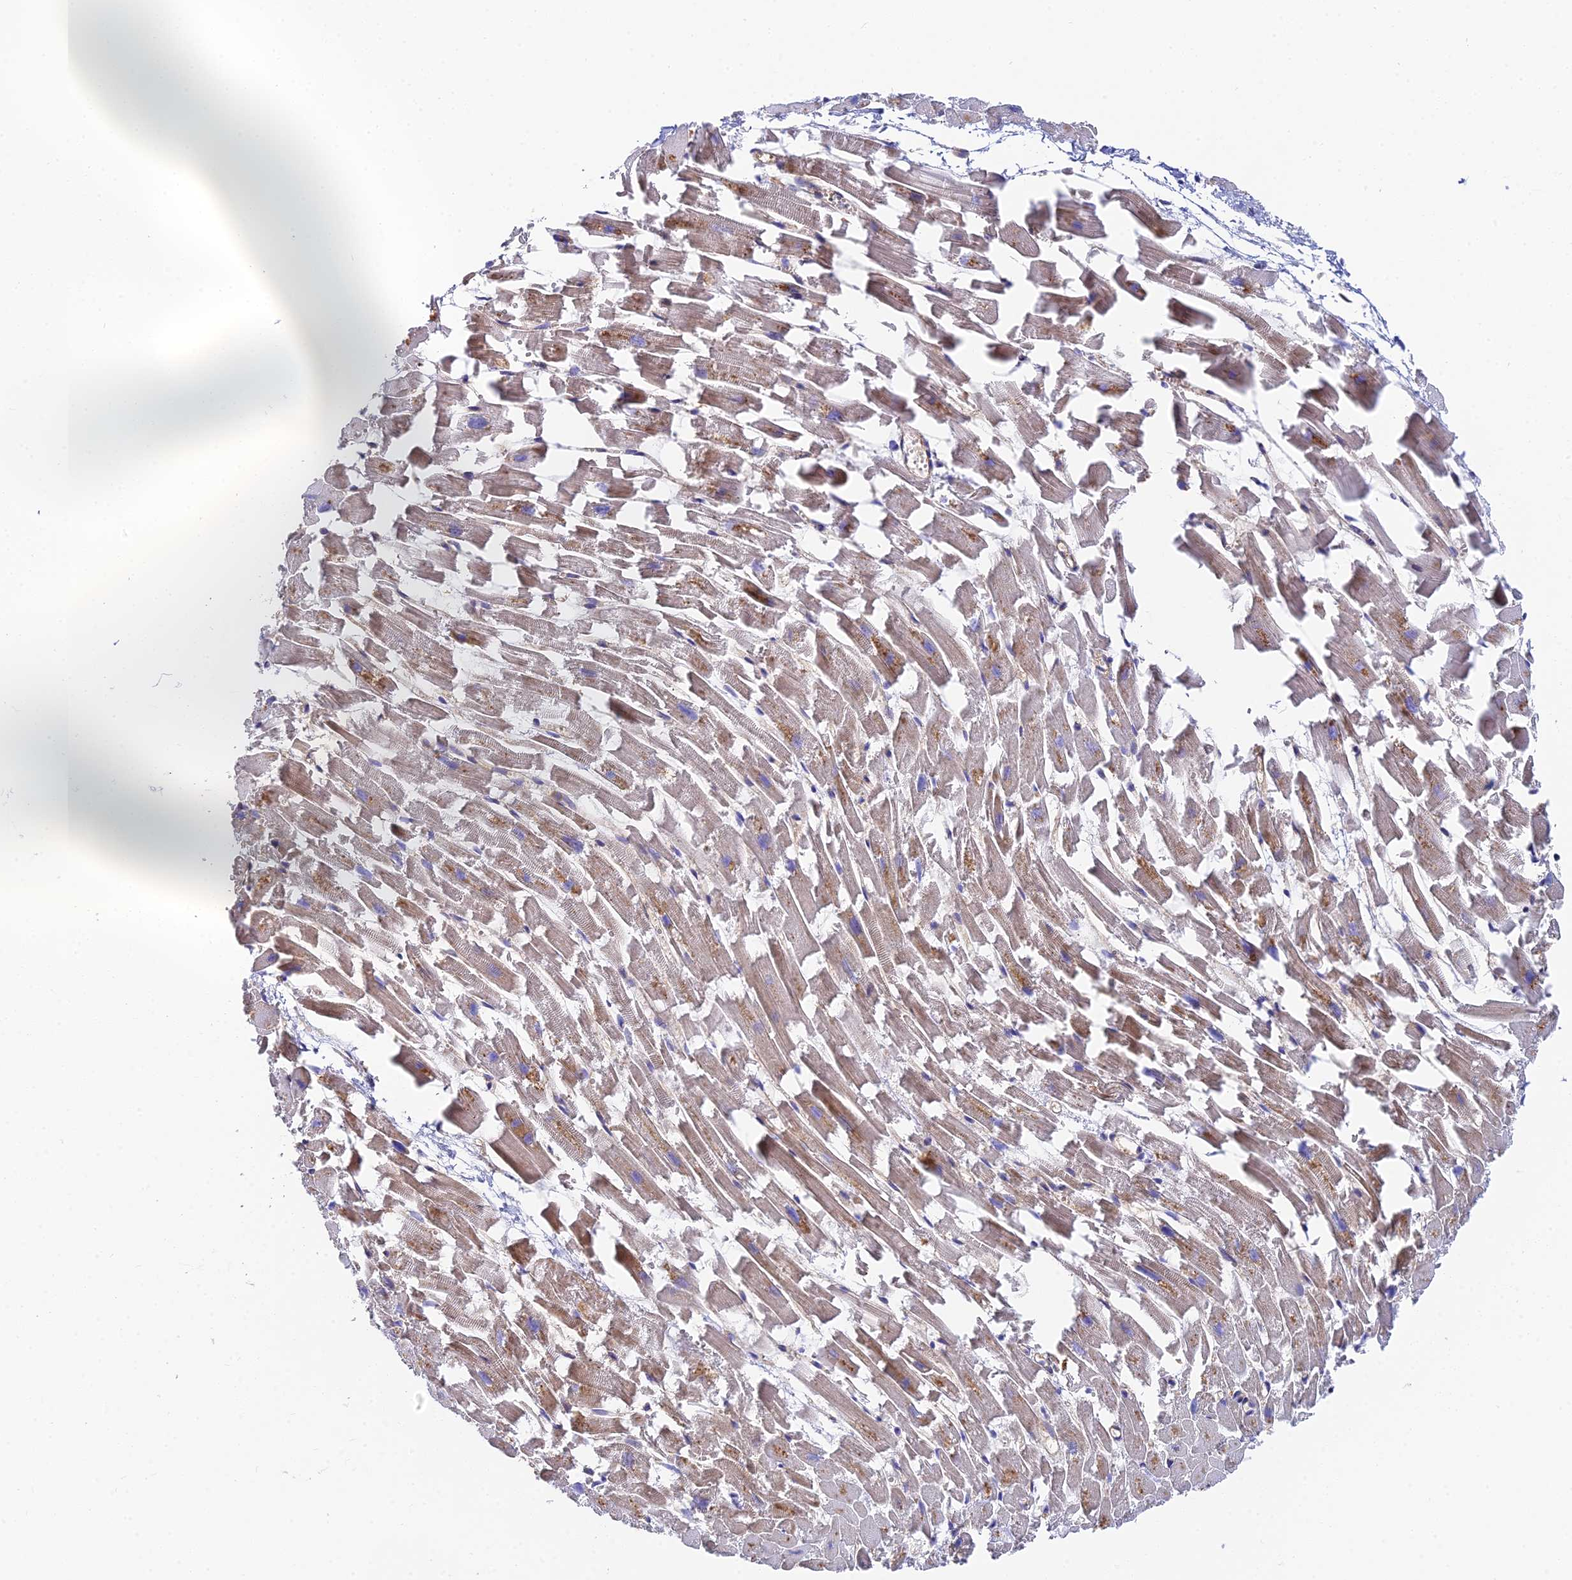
{"staining": {"intensity": "weak", "quantity": ">75%", "location": "cytoplasmic/membranous"}, "tissue": "heart muscle", "cell_type": "Cardiomyocytes", "image_type": "normal", "snomed": [{"axis": "morphology", "description": "Normal tissue, NOS"}, {"axis": "topography", "description": "Heart"}], "caption": "High-power microscopy captured an immunohistochemistry histopathology image of normal heart muscle, revealing weak cytoplasmic/membranous expression in approximately >75% of cardiomyocytes. (DAB (3,3'-diaminobenzidine) IHC, brown staining for protein, blue staining for nuclei).", "gene": "GNG5B", "patient": {"sex": "female", "age": 64}}